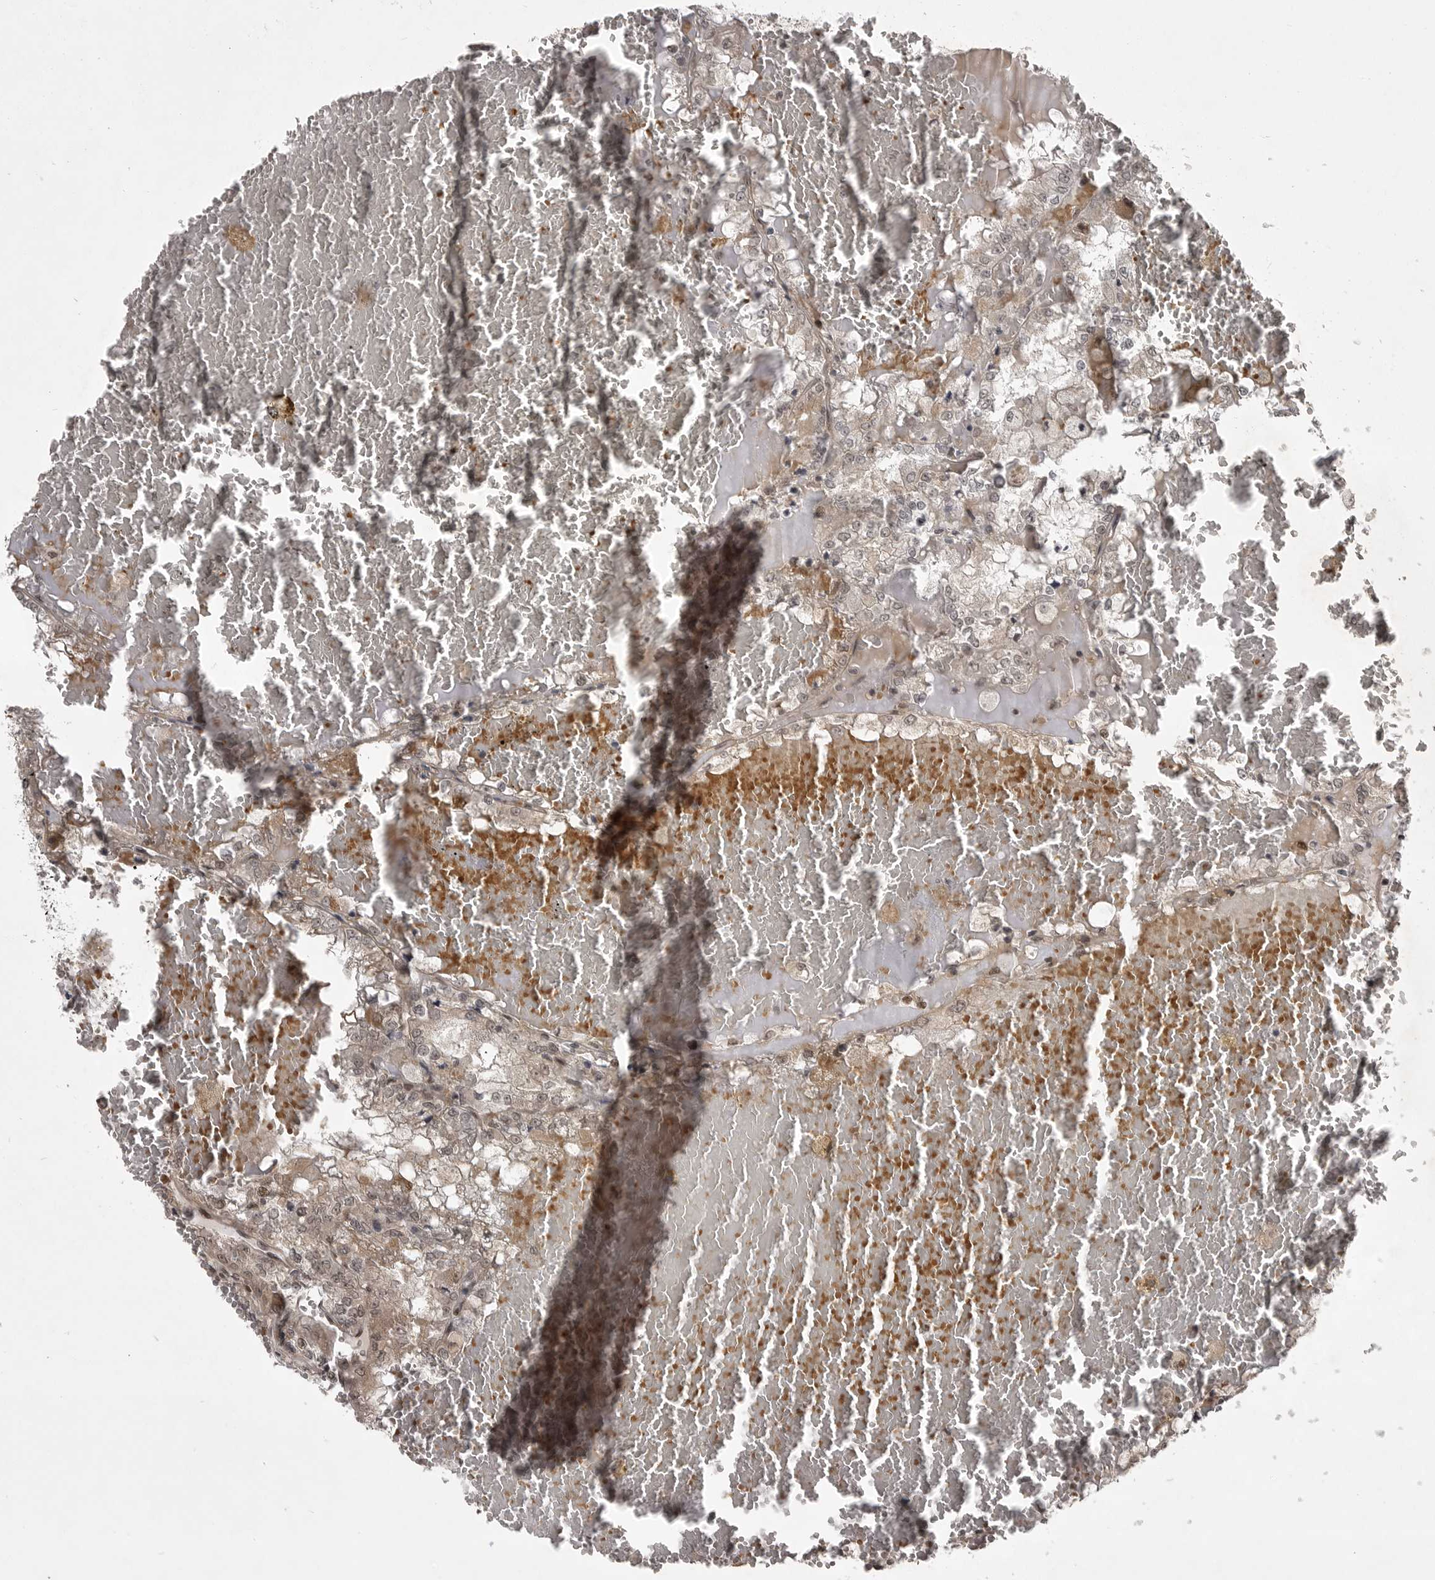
{"staining": {"intensity": "weak", "quantity": "25%-75%", "location": "cytoplasmic/membranous"}, "tissue": "renal cancer", "cell_type": "Tumor cells", "image_type": "cancer", "snomed": [{"axis": "morphology", "description": "Adenocarcinoma, NOS"}, {"axis": "topography", "description": "Kidney"}], "caption": "Protein expression analysis of renal cancer (adenocarcinoma) shows weak cytoplasmic/membranous positivity in about 25%-75% of tumor cells.", "gene": "SNX16", "patient": {"sex": "female", "age": 56}}